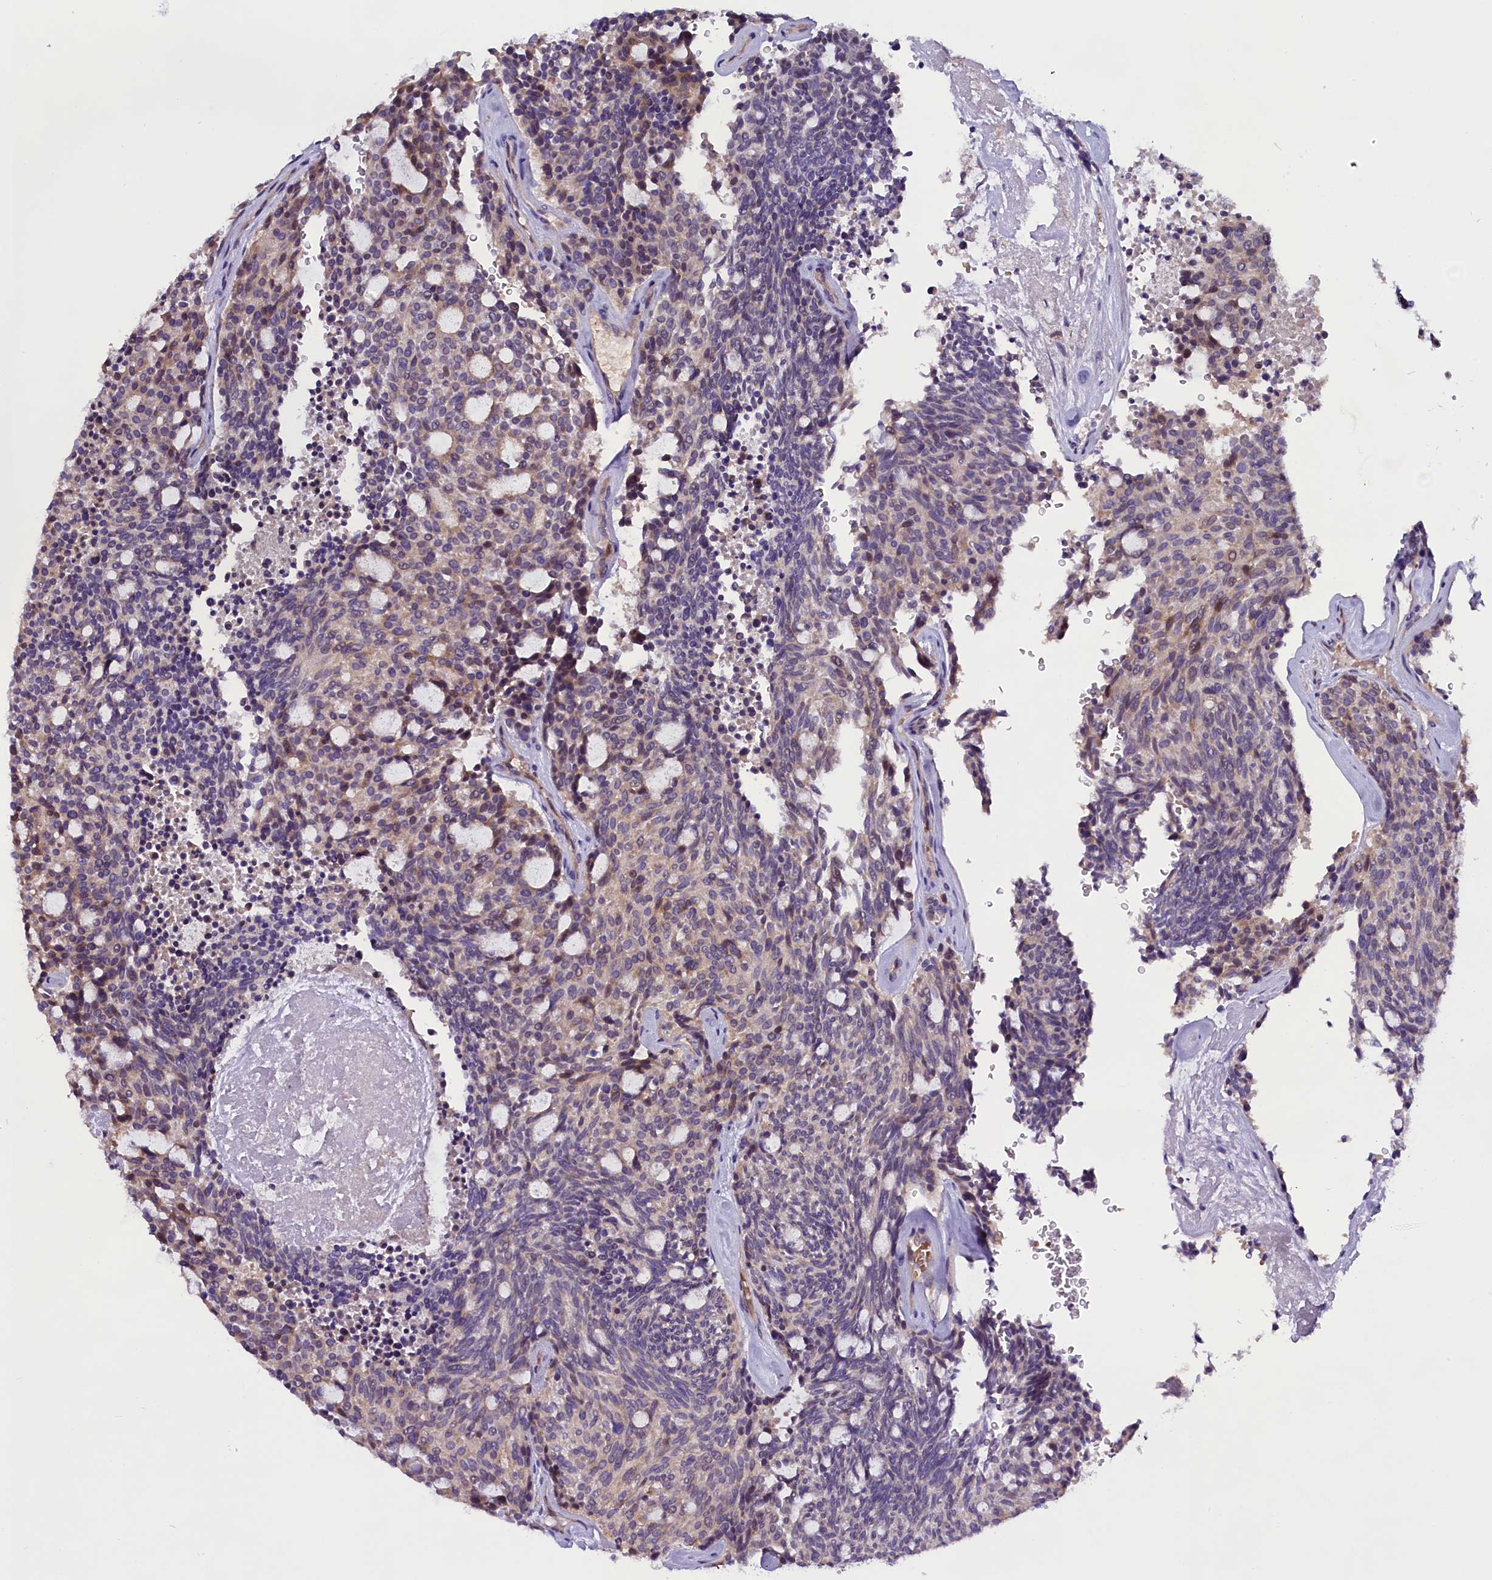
{"staining": {"intensity": "weak", "quantity": "25%-75%", "location": "cytoplasmic/membranous"}, "tissue": "carcinoid", "cell_type": "Tumor cells", "image_type": "cancer", "snomed": [{"axis": "morphology", "description": "Carcinoid, malignant, NOS"}, {"axis": "topography", "description": "Pancreas"}], "caption": "Approximately 25%-75% of tumor cells in human carcinoid (malignant) exhibit weak cytoplasmic/membranous protein expression as visualized by brown immunohistochemical staining.", "gene": "C9orf40", "patient": {"sex": "female", "age": 54}}